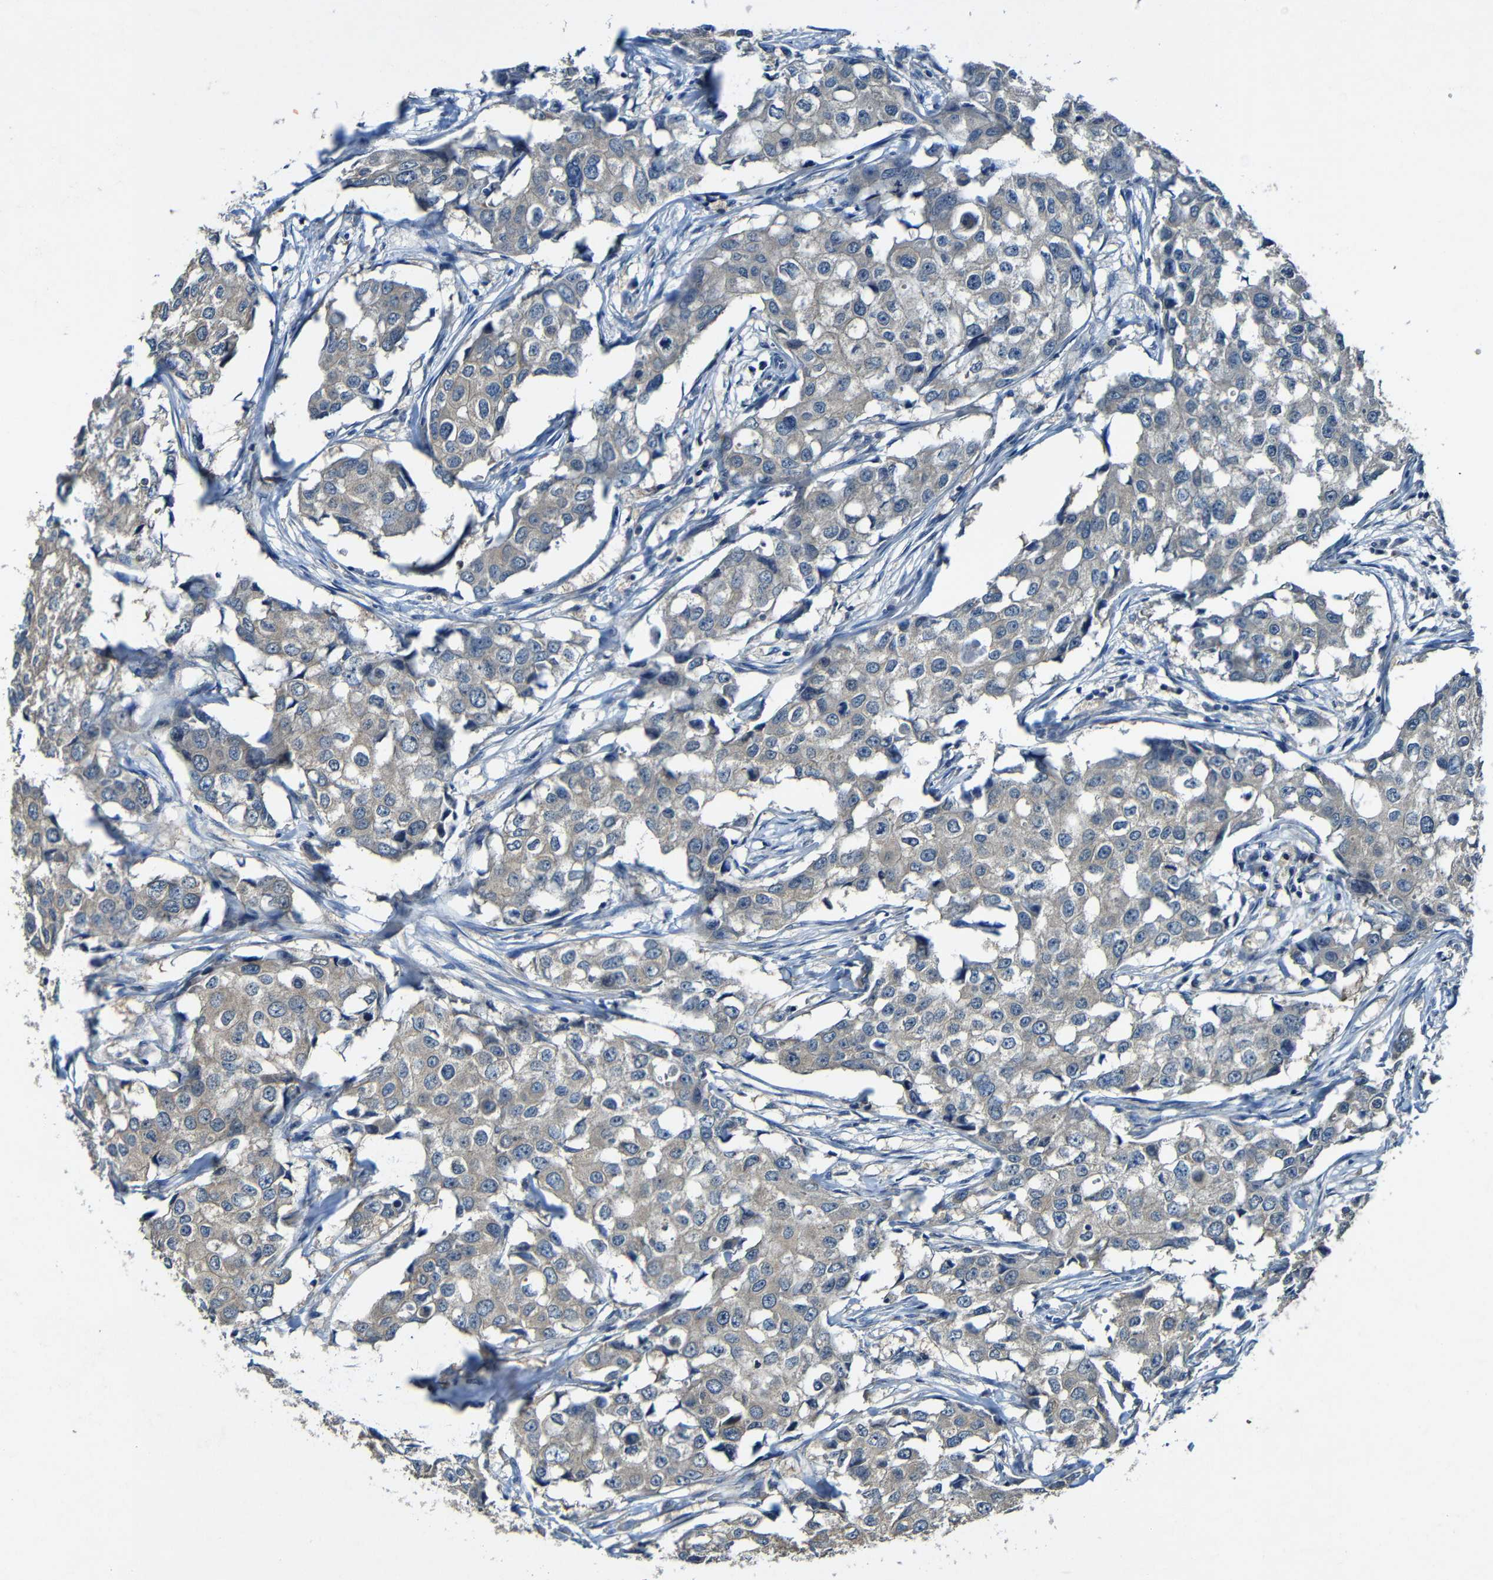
{"staining": {"intensity": "weak", "quantity": ">75%", "location": "cytoplasmic/membranous"}, "tissue": "breast cancer", "cell_type": "Tumor cells", "image_type": "cancer", "snomed": [{"axis": "morphology", "description": "Duct carcinoma"}, {"axis": "topography", "description": "Breast"}], "caption": "Immunohistochemistry (IHC) (DAB (3,3'-diaminobenzidine)) staining of human invasive ductal carcinoma (breast) demonstrates weak cytoplasmic/membranous protein staining in about >75% of tumor cells. The protein is stained brown, and the nuclei are stained in blue (DAB IHC with brightfield microscopy, high magnification).", "gene": "LRRC70", "patient": {"sex": "female", "age": 27}}